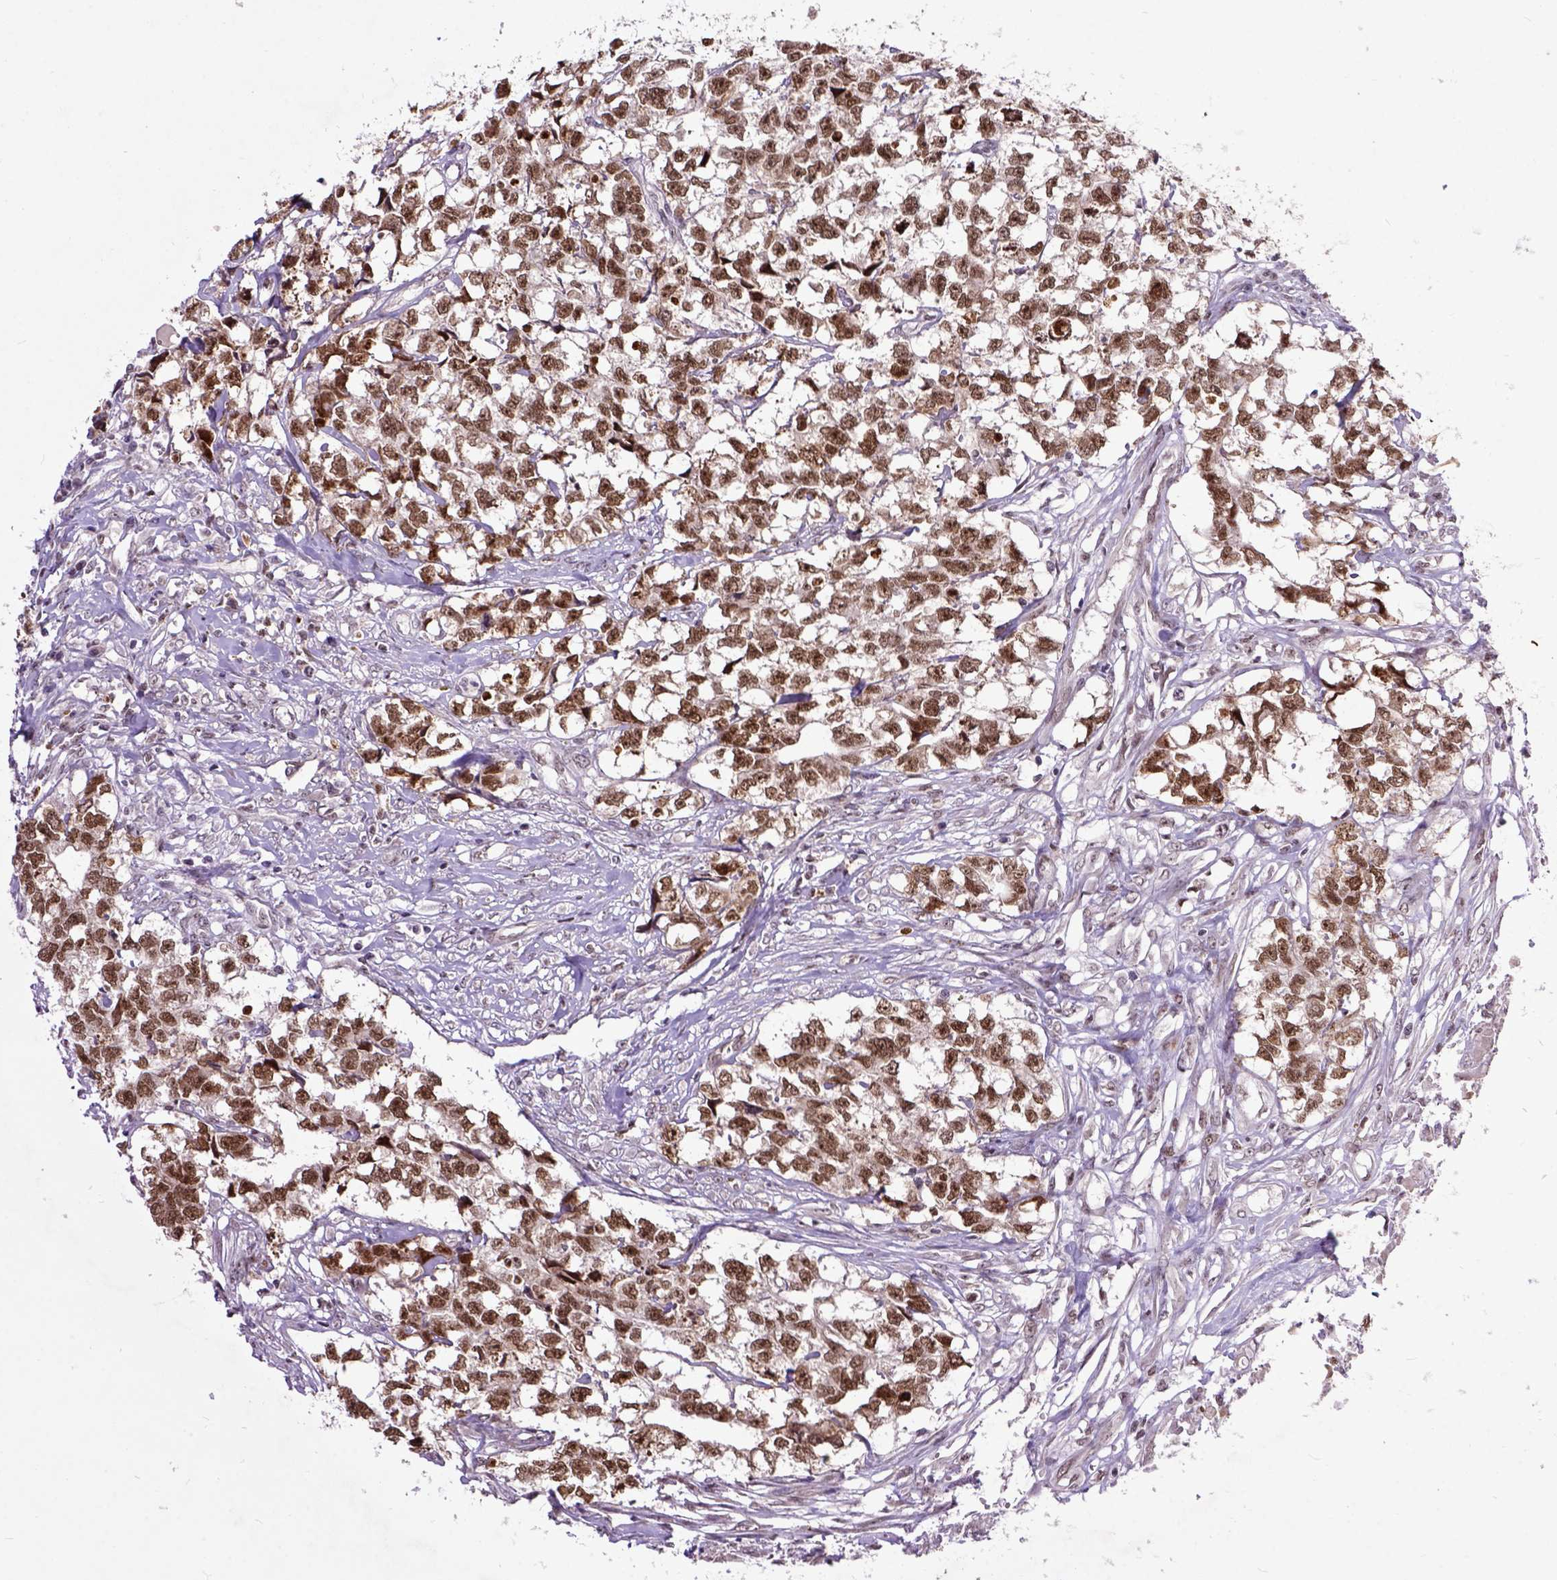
{"staining": {"intensity": "moderate", "quantity": ">75%", "location": "nuclear"}, "tissue": "testis cancer", "cell_type": "Tumor cells", "image_type": "cancer", "snomed": [{"axis": "morphology", "description": "Carcinoma, Embryonal, NOS"}, {"axis": "morphology", "description": "Teratoma, malignant, NOS"}, {"axis": "topography", "description": "Testis"}], "caption": "Protein analysis of testis malignant teratoma tissue shows moderate nuclear expression in about >75% of tumor cells.", "gene": "RCC2", "patient": {"sex": "male", "age": 44}}